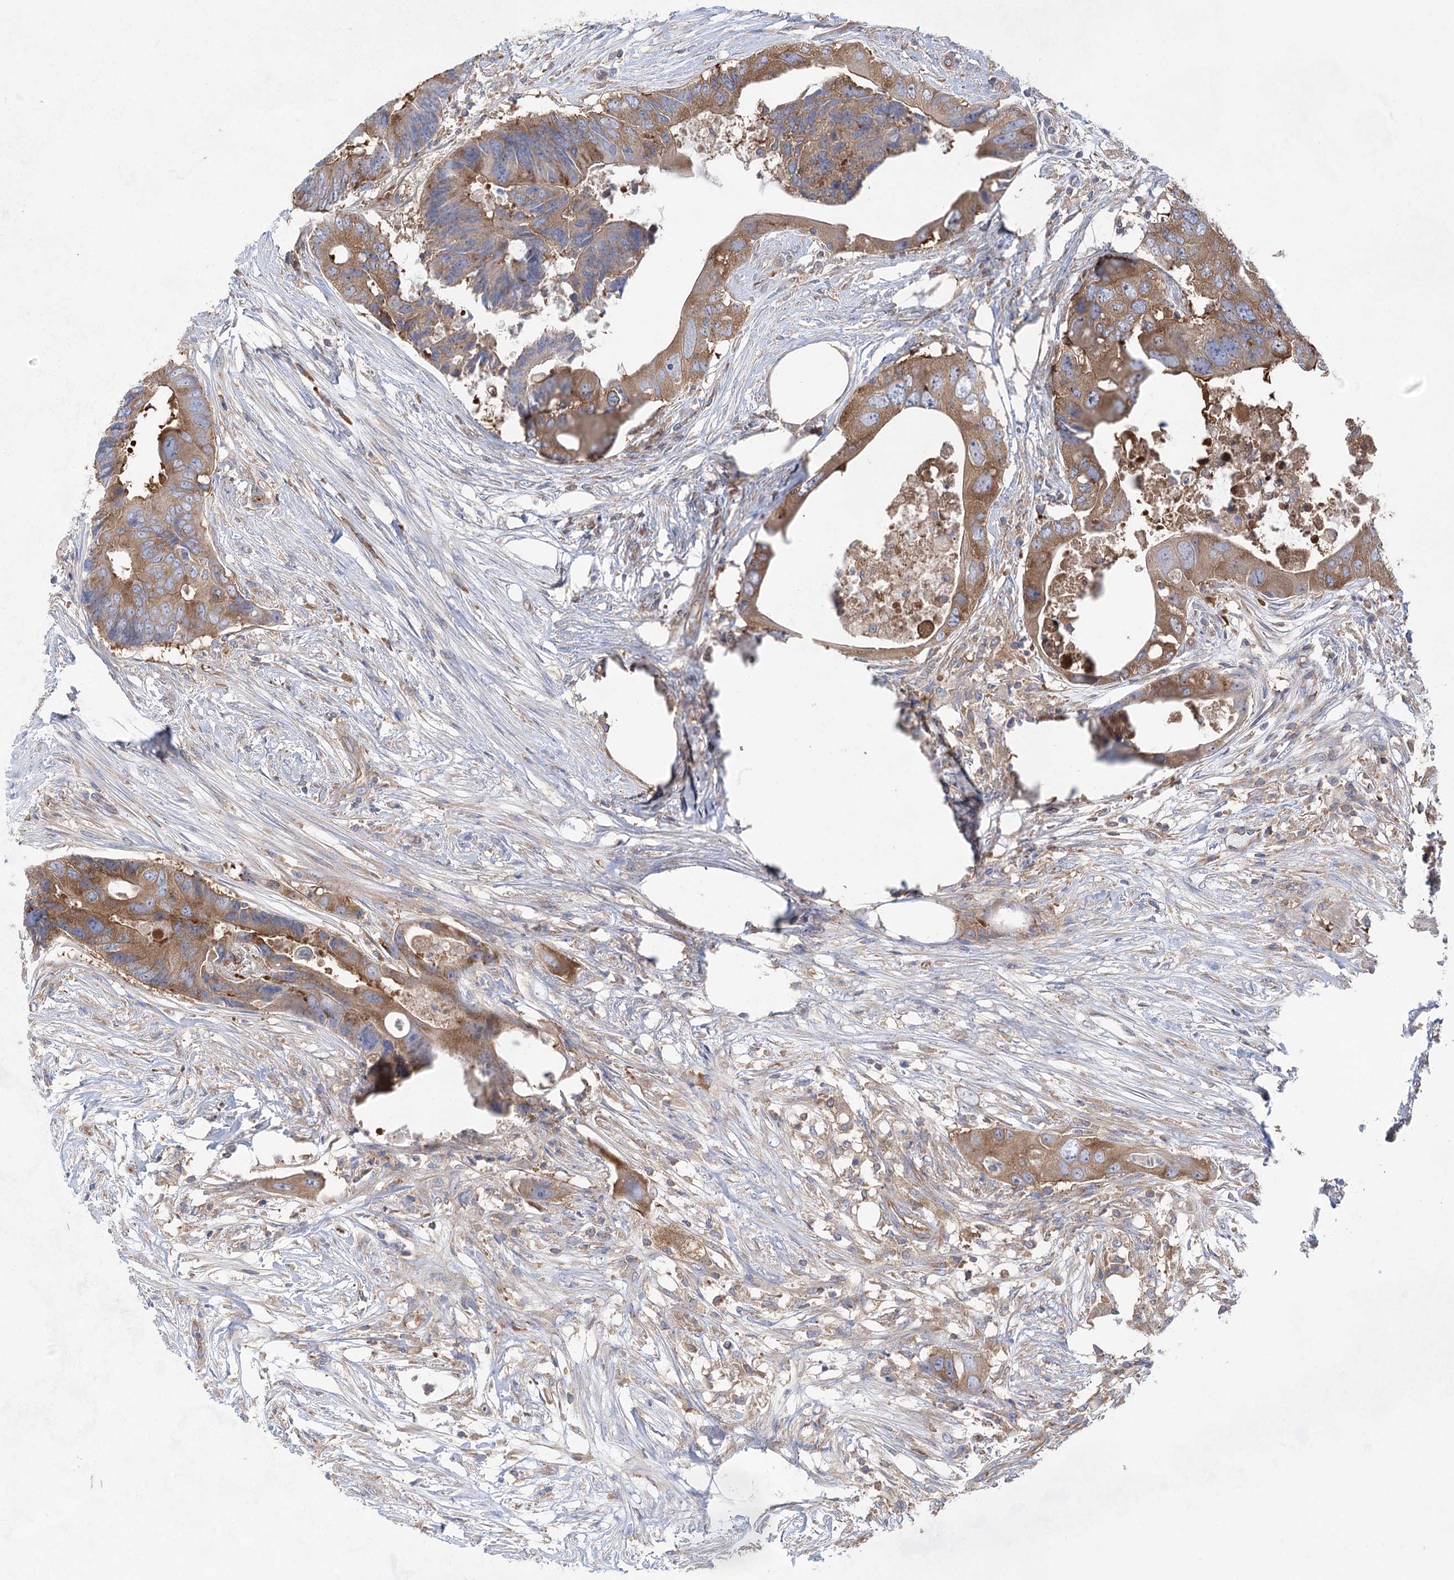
{"staining": {"intensity": "moderate", "quantity": ">75%", "location": "cytoplasmic/membranous"}, "tissue": "colorectal cancer", "cell_type": "Tumor cells", "image_type": "cancer", "snomed": [{"axis": "morphology", "description": "Adenocarcinoma, NOS"}, {"axis": "topography", "description": "Colon"}], "caption": "A brown stain highlights moderate cytoplasmic/membranous expression of a protein in human colorectal adenocarcinoma tumor cells. The staining was performed using DAB (3,3'-diaminobenzidine), with brown indicating positive protein expression. Nuclei are stained blue with hematoxylin.", "gene": "EIF3A", "patient": {"sex": "male", "age": 71}}